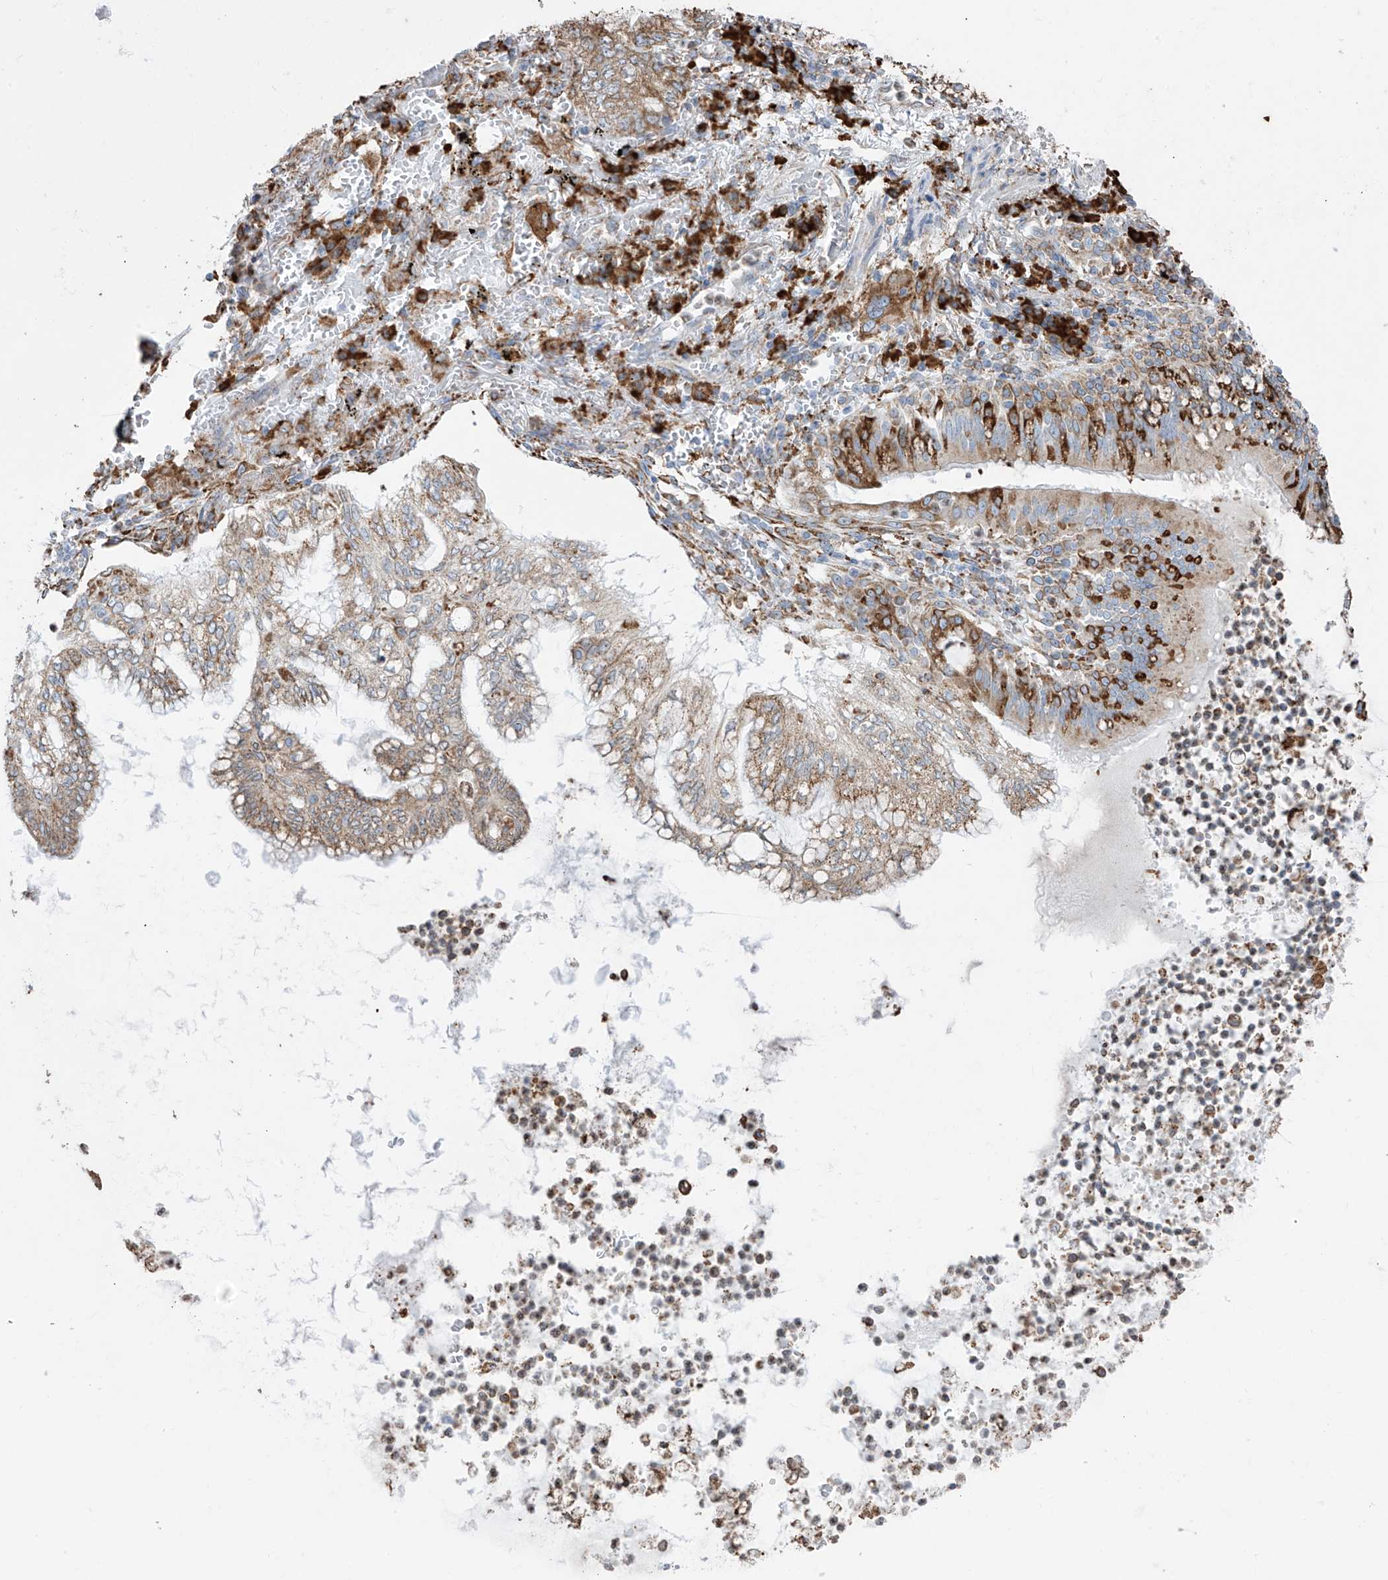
{"staining": {"intensity": "moderate", "quantity": ">75%", "location": "cytoplasmic/membranous"}, "tissue": "lung cancer", "cell_type": "Tumor cells", "image_type": "cancer", "snomed": [{"axis": "morphology", "description": "Adenocarcinoma, NOS"}, {"axis": "topography", "description": "Lung"}], "caption": "IHC micrograph of human lung adenocarcinoma stained for a protein (brown), which shows medium levels of moderate cytoplasmic/membranous expression in approximately >75% of tumor cells.", "gene": "ZNF354C", "patient": {"sex": "female", "age": 70}}